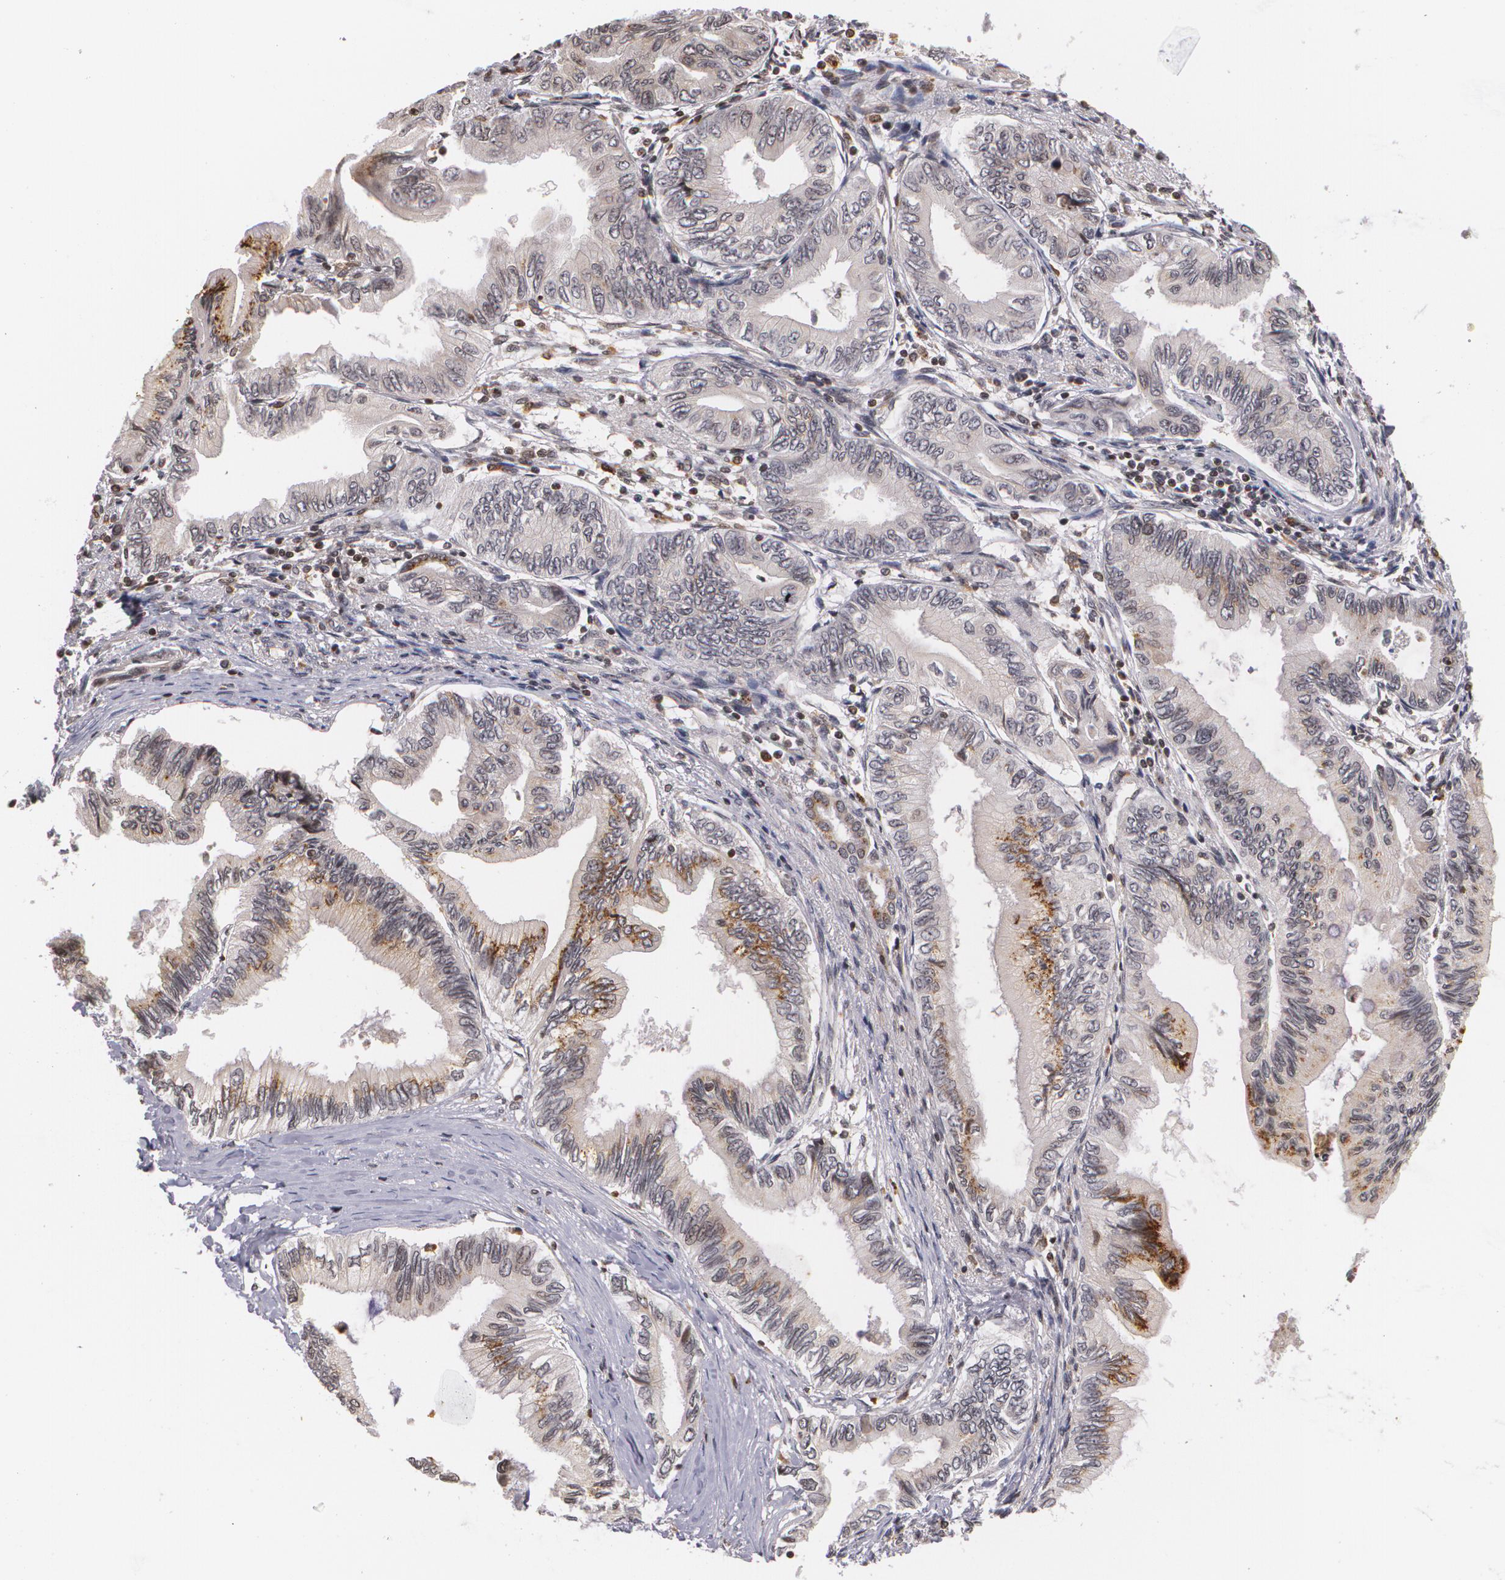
{"staining": {"intensity": "moderate", "quantity": "25%-75%", "location": "cytoplasmic/membranous"}, "tissue": "pancreatic cancer", "cell_type": "Tumor cells", "image_type": "cancer", "snomed": [{"axis": "morphology", "description": "Adenocarcinoma, NOS"}, {"axis": "topography", "description": "Pancreas"}], "caption": "Approximately 25%-75% of tumor cells in human pancreatic cancer (adenocarcinoma) demonstrate moderate cytoplasmic/membranous protein positivity as visualized by brown immunohistochemical staining.", "gene": "VAV3", "patient": {"sex": "female", "age": 66}}